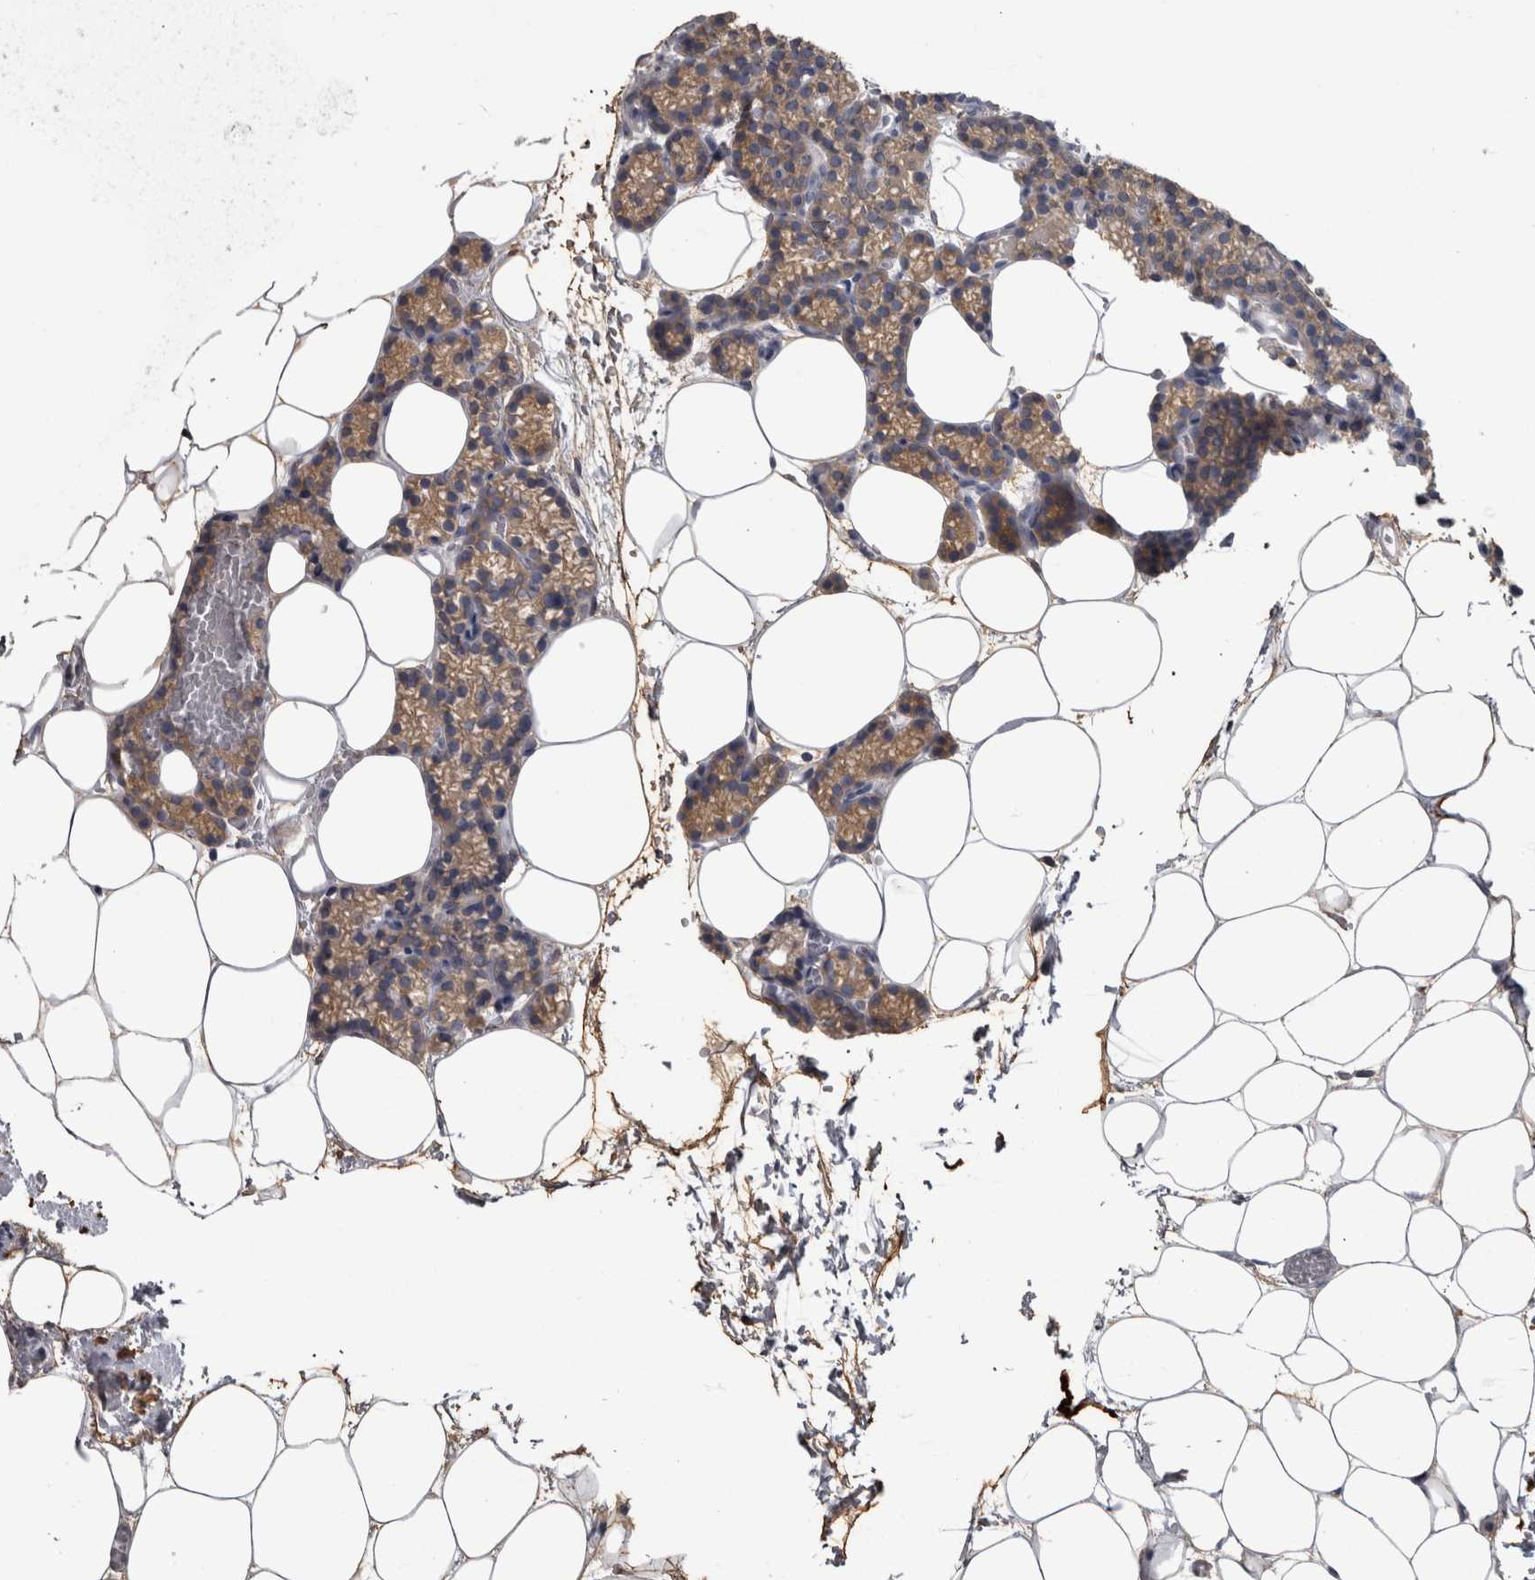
{"staining": {"intensity": "moderate", "quantity": "<25%", "location": "cytoplasmic/membranous"}, "tissue": "parathyroid gland", "cell_type": "Glandular cells", "image_type": "normal", "snomed": [{"axis": "morphology", "description": "Normal tissue, NOS"}, {"axis": "topography", "description": "Parathyroid gland"}], "caption": "Glandular cells display low levels of moderate cytoplasmic/membranous expression in about <25% of cells in benign parathyroid gland.", "gene": "EFEMP2", "patient": {"sex": "male", "age": 58}}